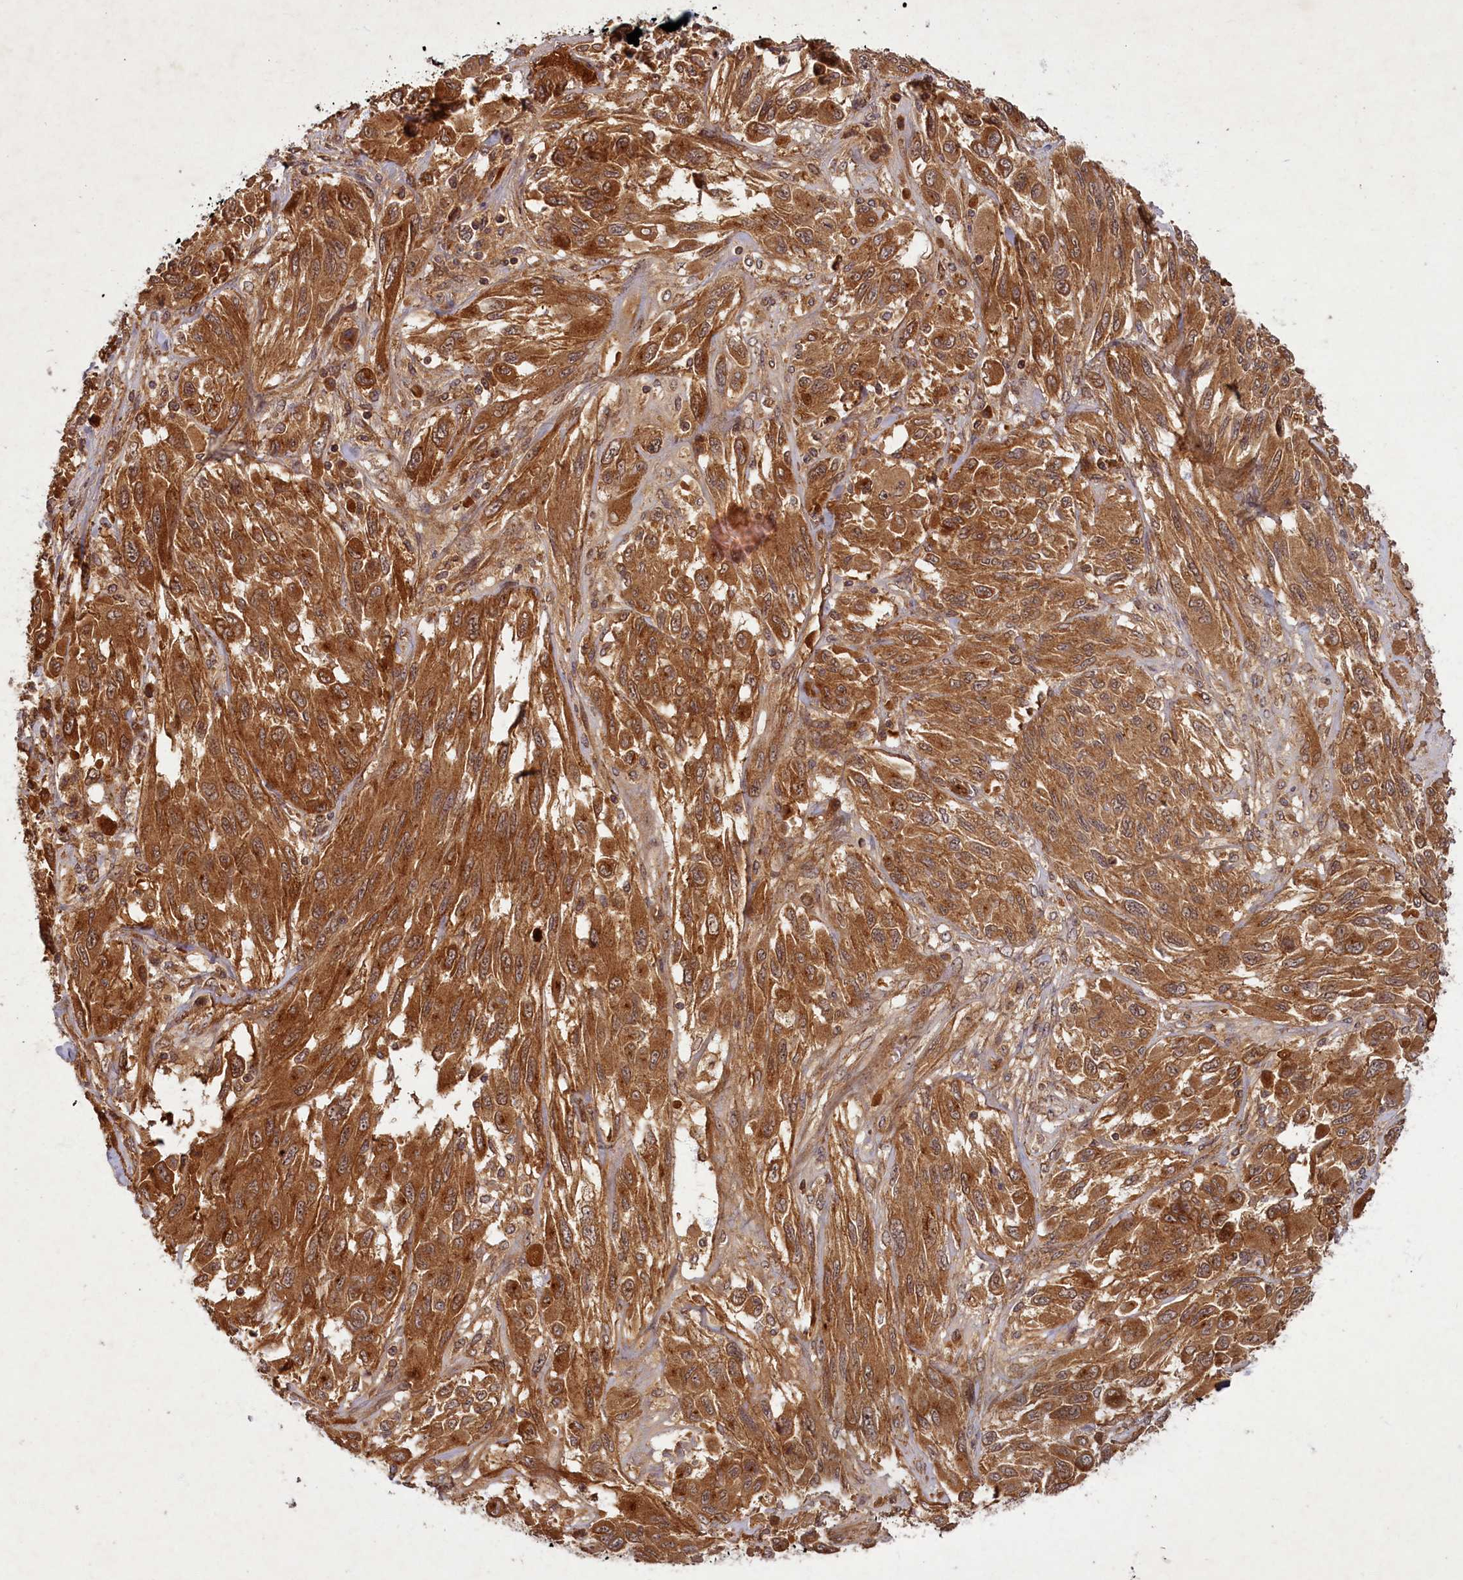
{"staining": {"intensity": "strong", "quantity": ">75%", "location": "cytoplasmic/membranous"}, "tissue": "melanoma", "cell_type": "Tumor cells", "image_type": "cancer", "snomed": [{"axis": "morphology", "description": "Malignant melanoma, NOS"}, {"axis": "topography", "description": "Skin"}], "caption": "Malignant melanoma stained with DAB (3,3'-diaminobenzidine) IHC exhibits high levels of strong cytoplasmic/membranous positivity in about >75% of tumor cells. The staining is performed using DAB brown chromogen to label protein expression. The nuclei are counter-stained blue using hematoxylin.", "gene": "BICD1", "patient": {"sex": "female", "age": 91}}